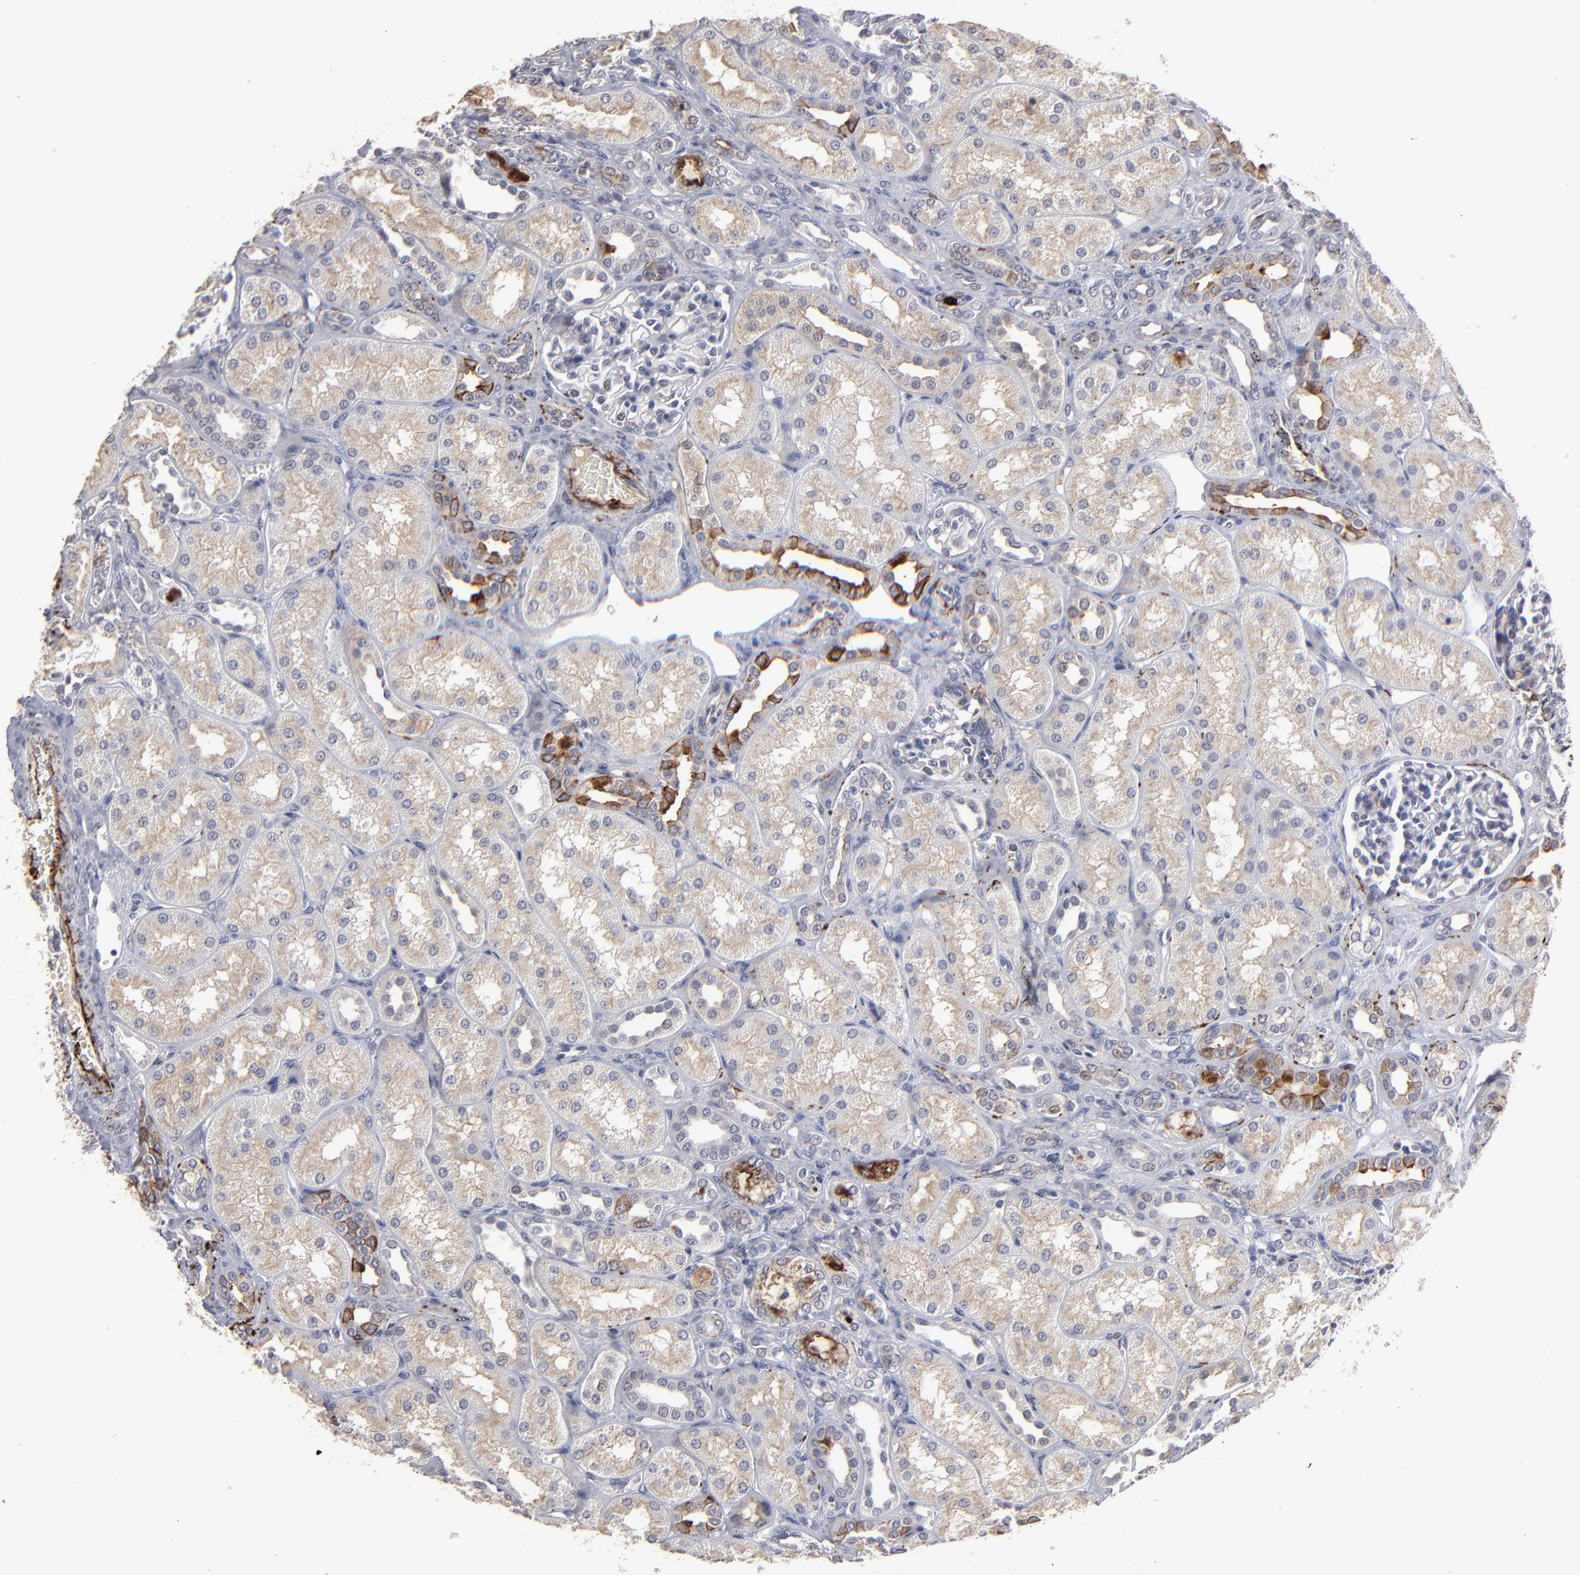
{"staining": {"intensity": "negative", "quantity": "none", "location": "none"}, "tissue": "kidney", "cell_type": "Cells in glomeruli", "image_type": "normal", "snomed": [{"axis": "morphology", "description": "Normal tissue, NOS"}, {"axis": "topography", "description": "Kidney"}], "caption": "High magnification brightfield microscopy of unremarkable kidney stained with DAB (3,3'-diaminobenzidine) (brown) and counterstained with hematoxylin (blue): cells in glomeruli show no significant expression. (DAB immunohistochemistry, high magnification).", "gene": "GPM6B", "patient": {"sex": "male", "age": 7}}